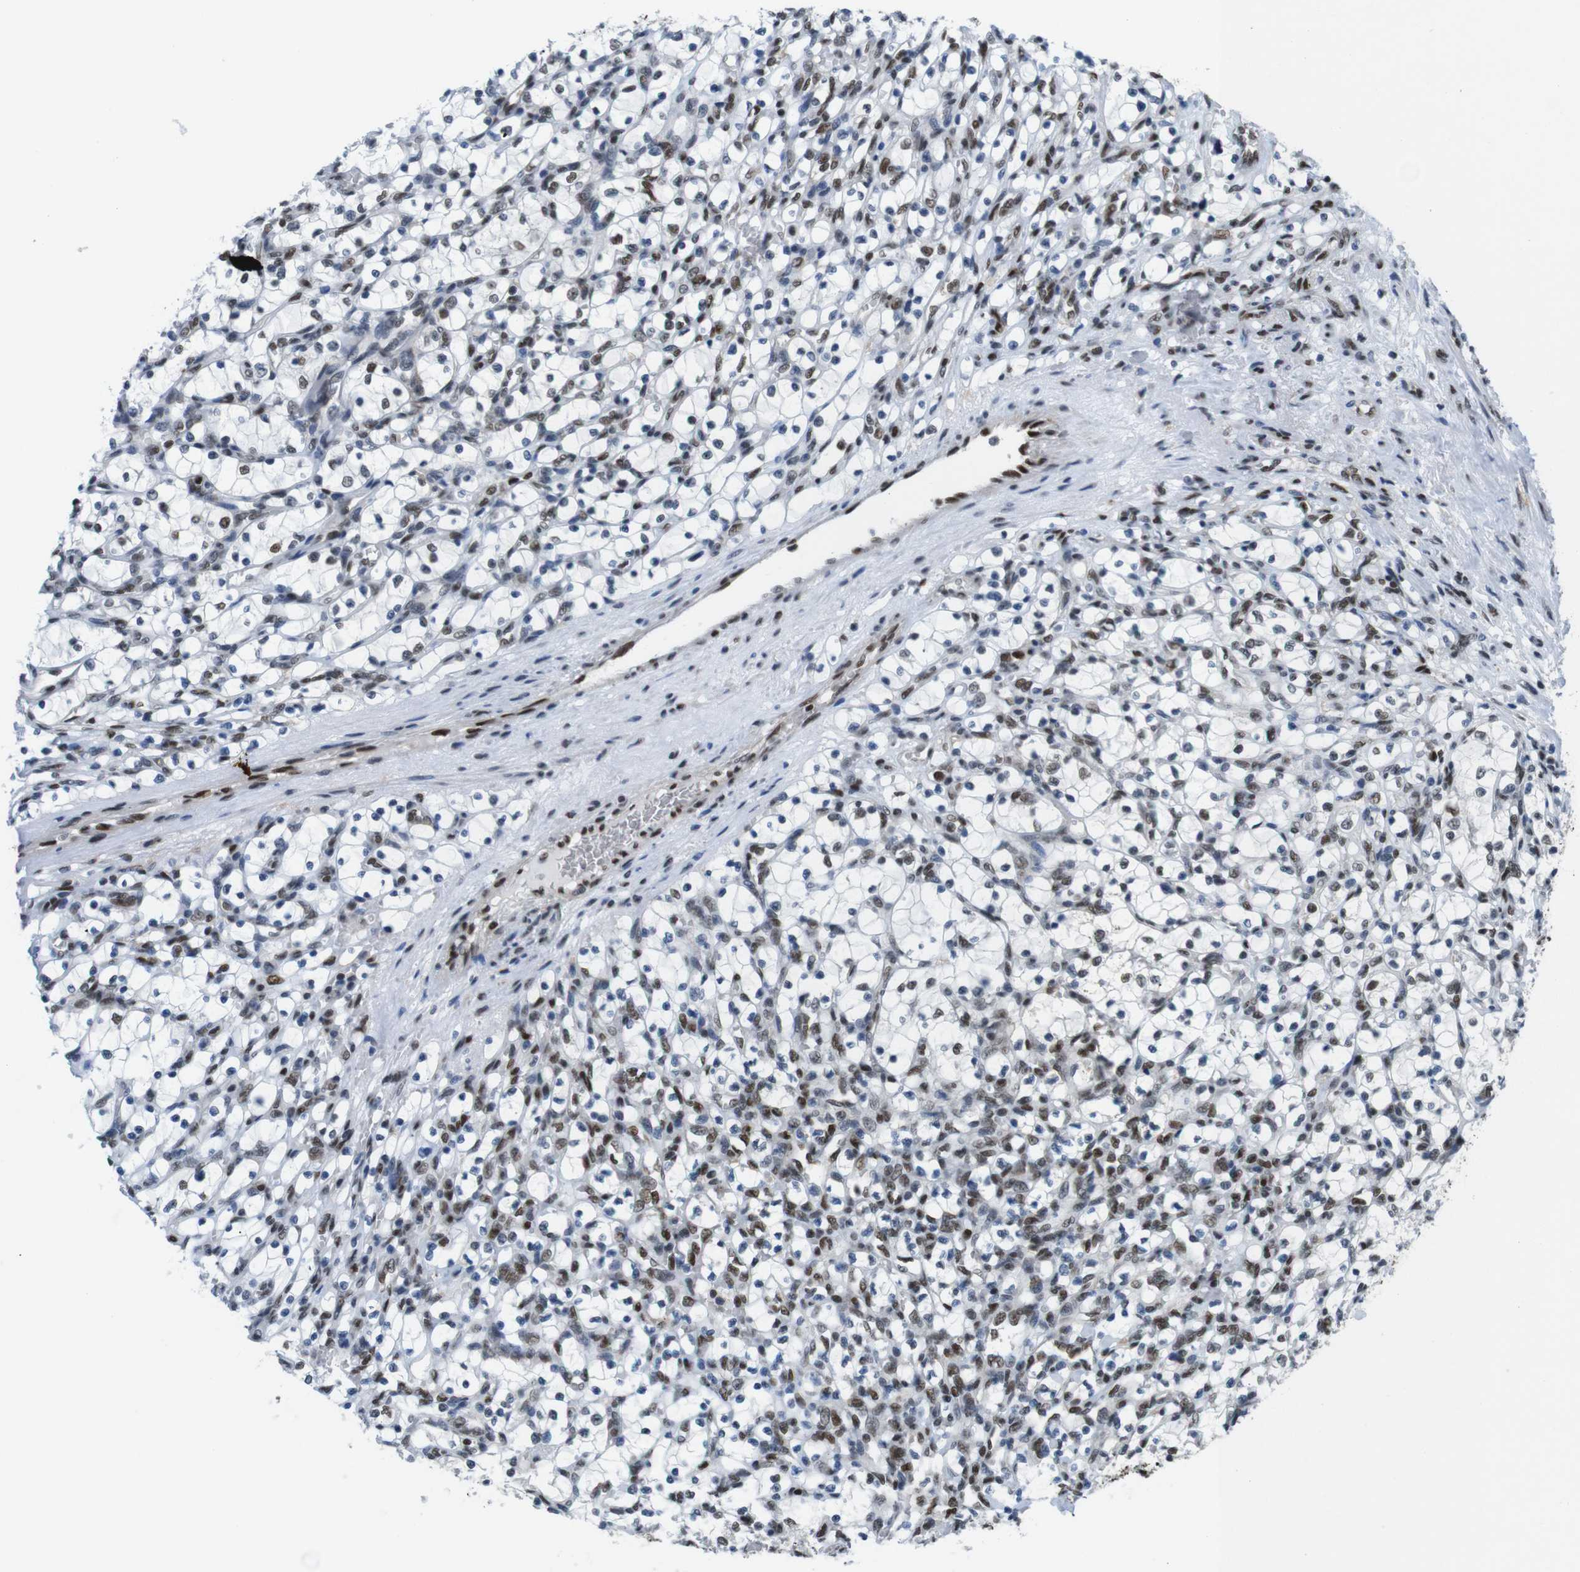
{"staining": {"intensity": "moderate", "quantity": "25%-75%", "location": "nuclear"}, "tissue": "renal cancer", "cell_type": "Tumor cells", "image_type": "cancer", "snomed": [{"axis": "morphology", "description": "Adenocarcinoma, NOS"}, {"axis": "topography", "description": "Kidney"}], "caption": "Adenocarcinoma (renal) stained for a protein demonstrates moderate nuclear positivity in tumor cells.", "gene": "PSME3", "patient": {"sex": "female", "age": 69}}